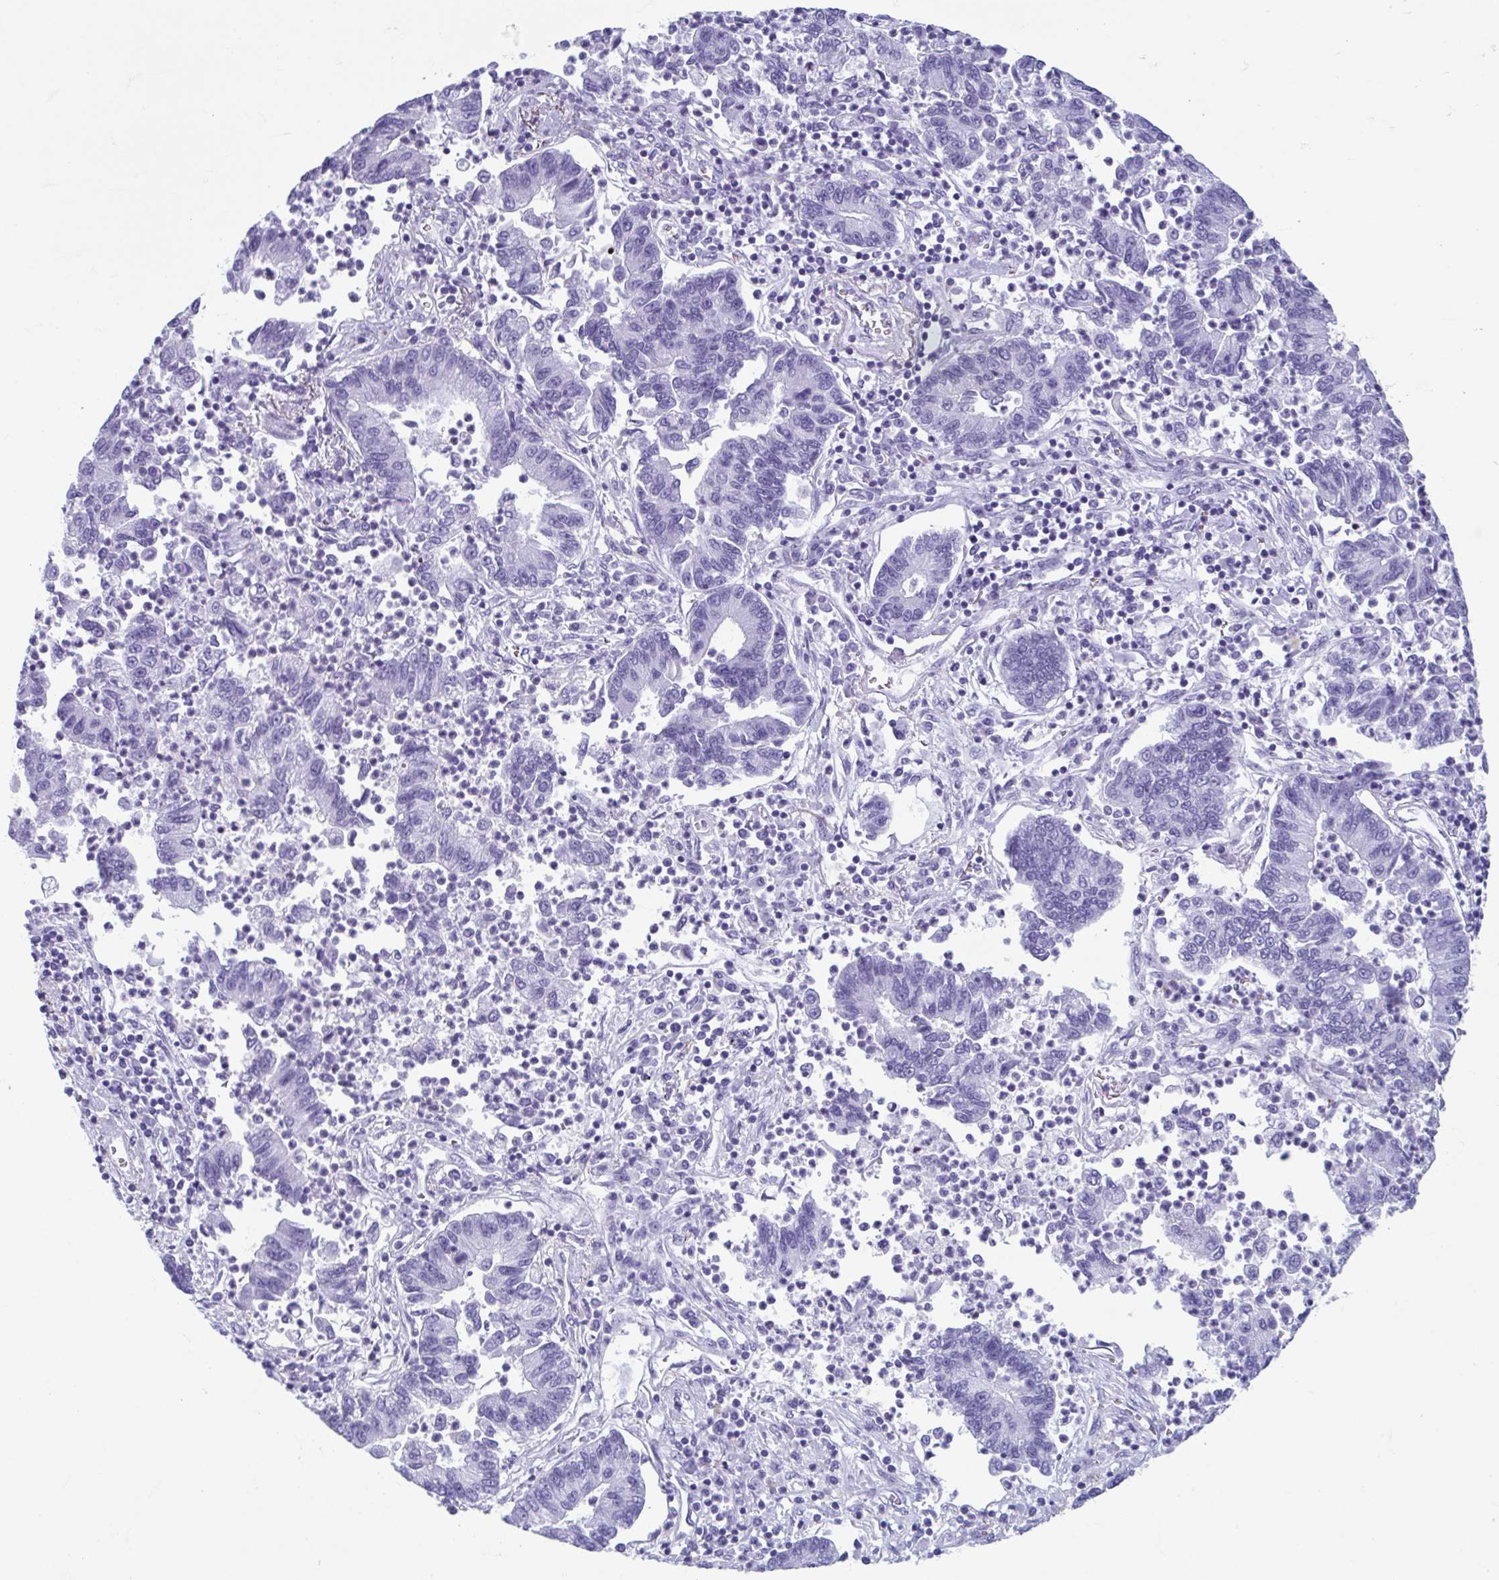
{"staining": {"intensity": "negative", "quantity": "none", "location": "none"}, "tissue": "lung cancer", "cell_type": "Tumor cells", "image_type": "cancer", "snomed": [{"axis": "morphology", "description": "Adenocarcinoma, NOS"}, {"axis": "topography", "description": "Lung"}], "caption": "Tumor cells show no significant protein staining in adenocarcinoma (lung). (Brightfield microscopy of DAB immunohistochemistry at high magnification).", "gene": "TCEAL3", "patient": {"sex": "female", "age": 57}}